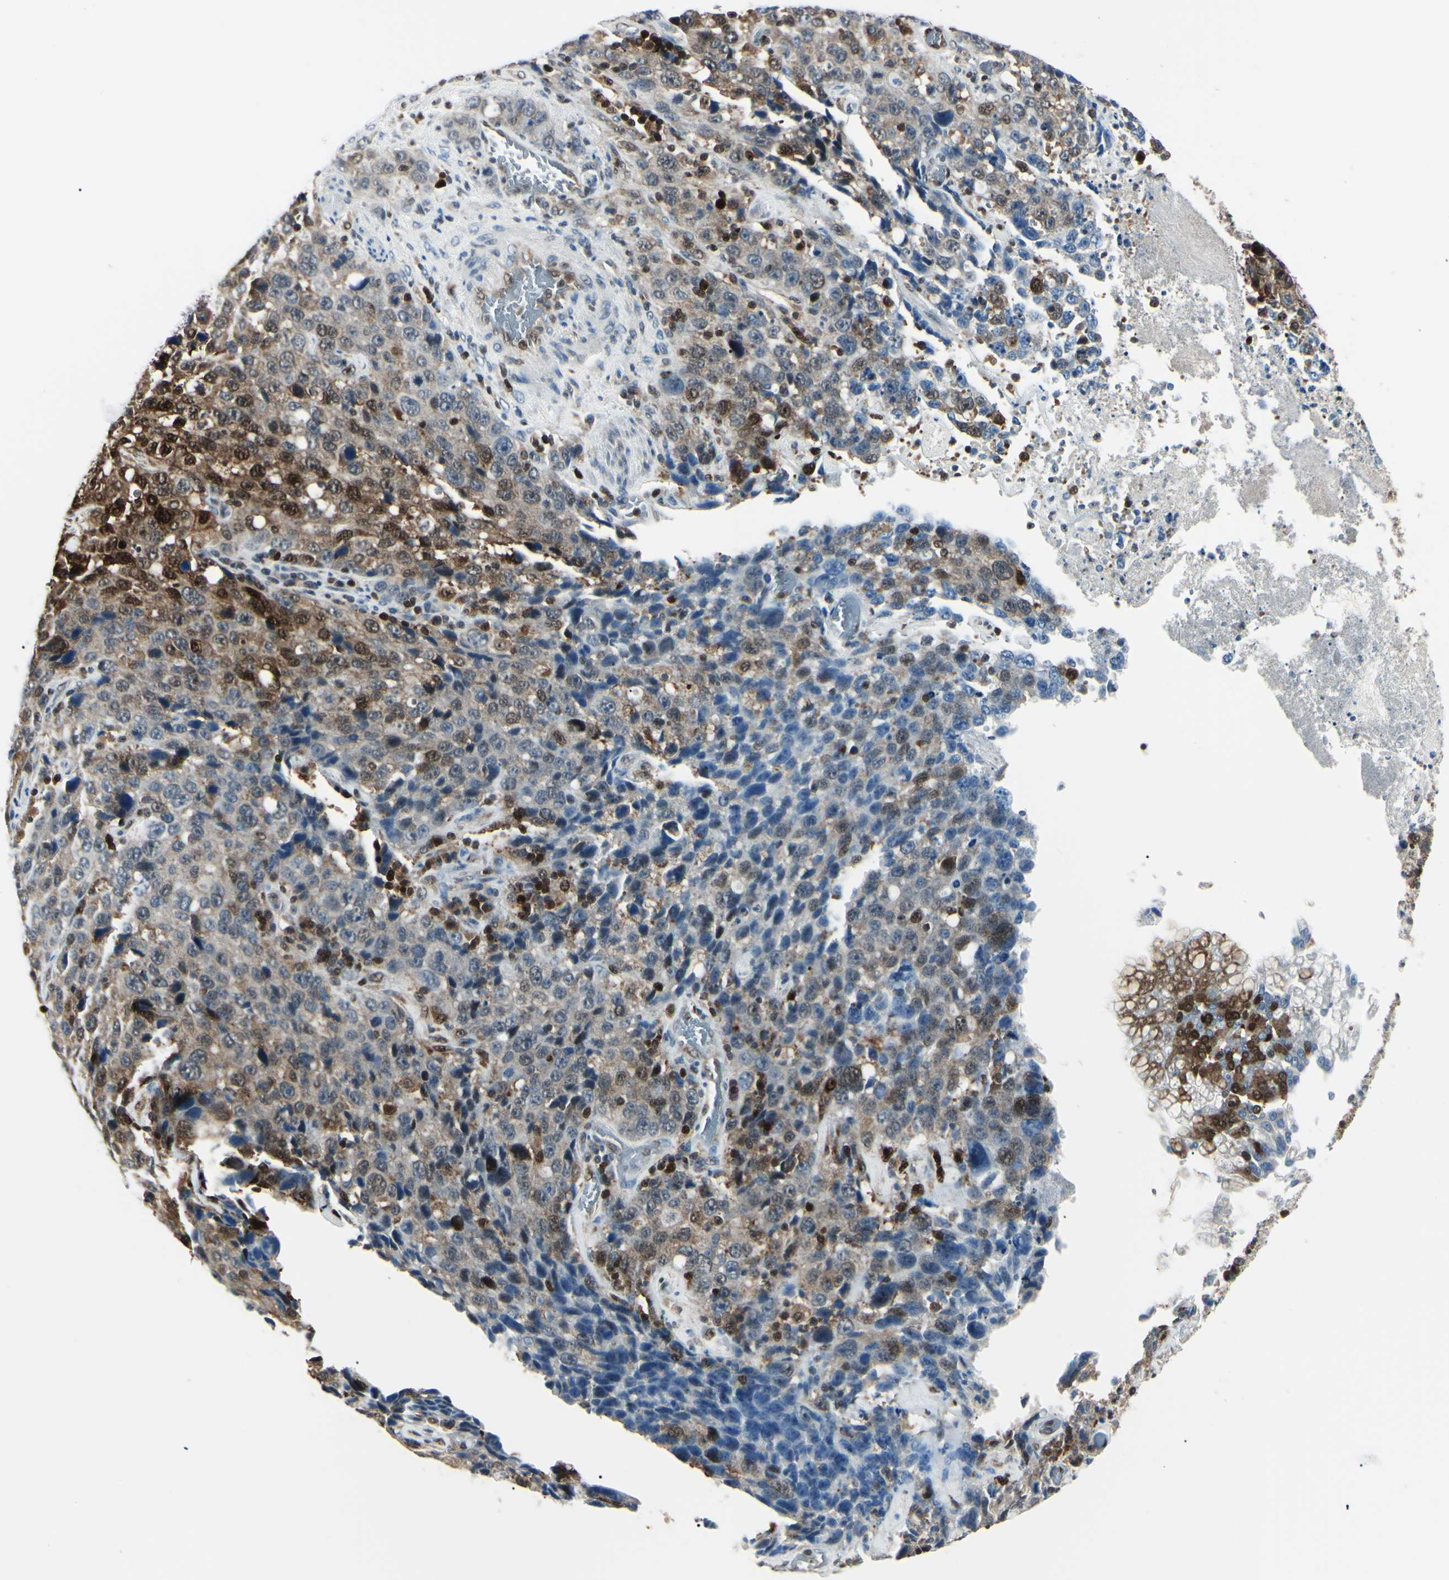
{"staining": {"intensity": "moderate", "quantity": "25%-75%", "location": "cytoplasmic/membranous,nuclear"}, "tissue": "stomach cancer", "cell_type": "Tumor cells", "image_type": "cancer", "snomed": [{"axis": "morphology", "description": "Normal tissue, NOS"}, {"axis": "morphology", "description": "Adenocarcinoma, NOS"}, {"axis": "topography", "description": "Stomach"}], "caption": "Protein positivity by immunohistochemistry reveals moderate cytoplasmic/membranous and nuclear expression in about 25%-75% of tumor cells in stomach cancer (adenocarcinoma).", "gene": "PGK1", "patient": {"sex": "male", "age": 48}}